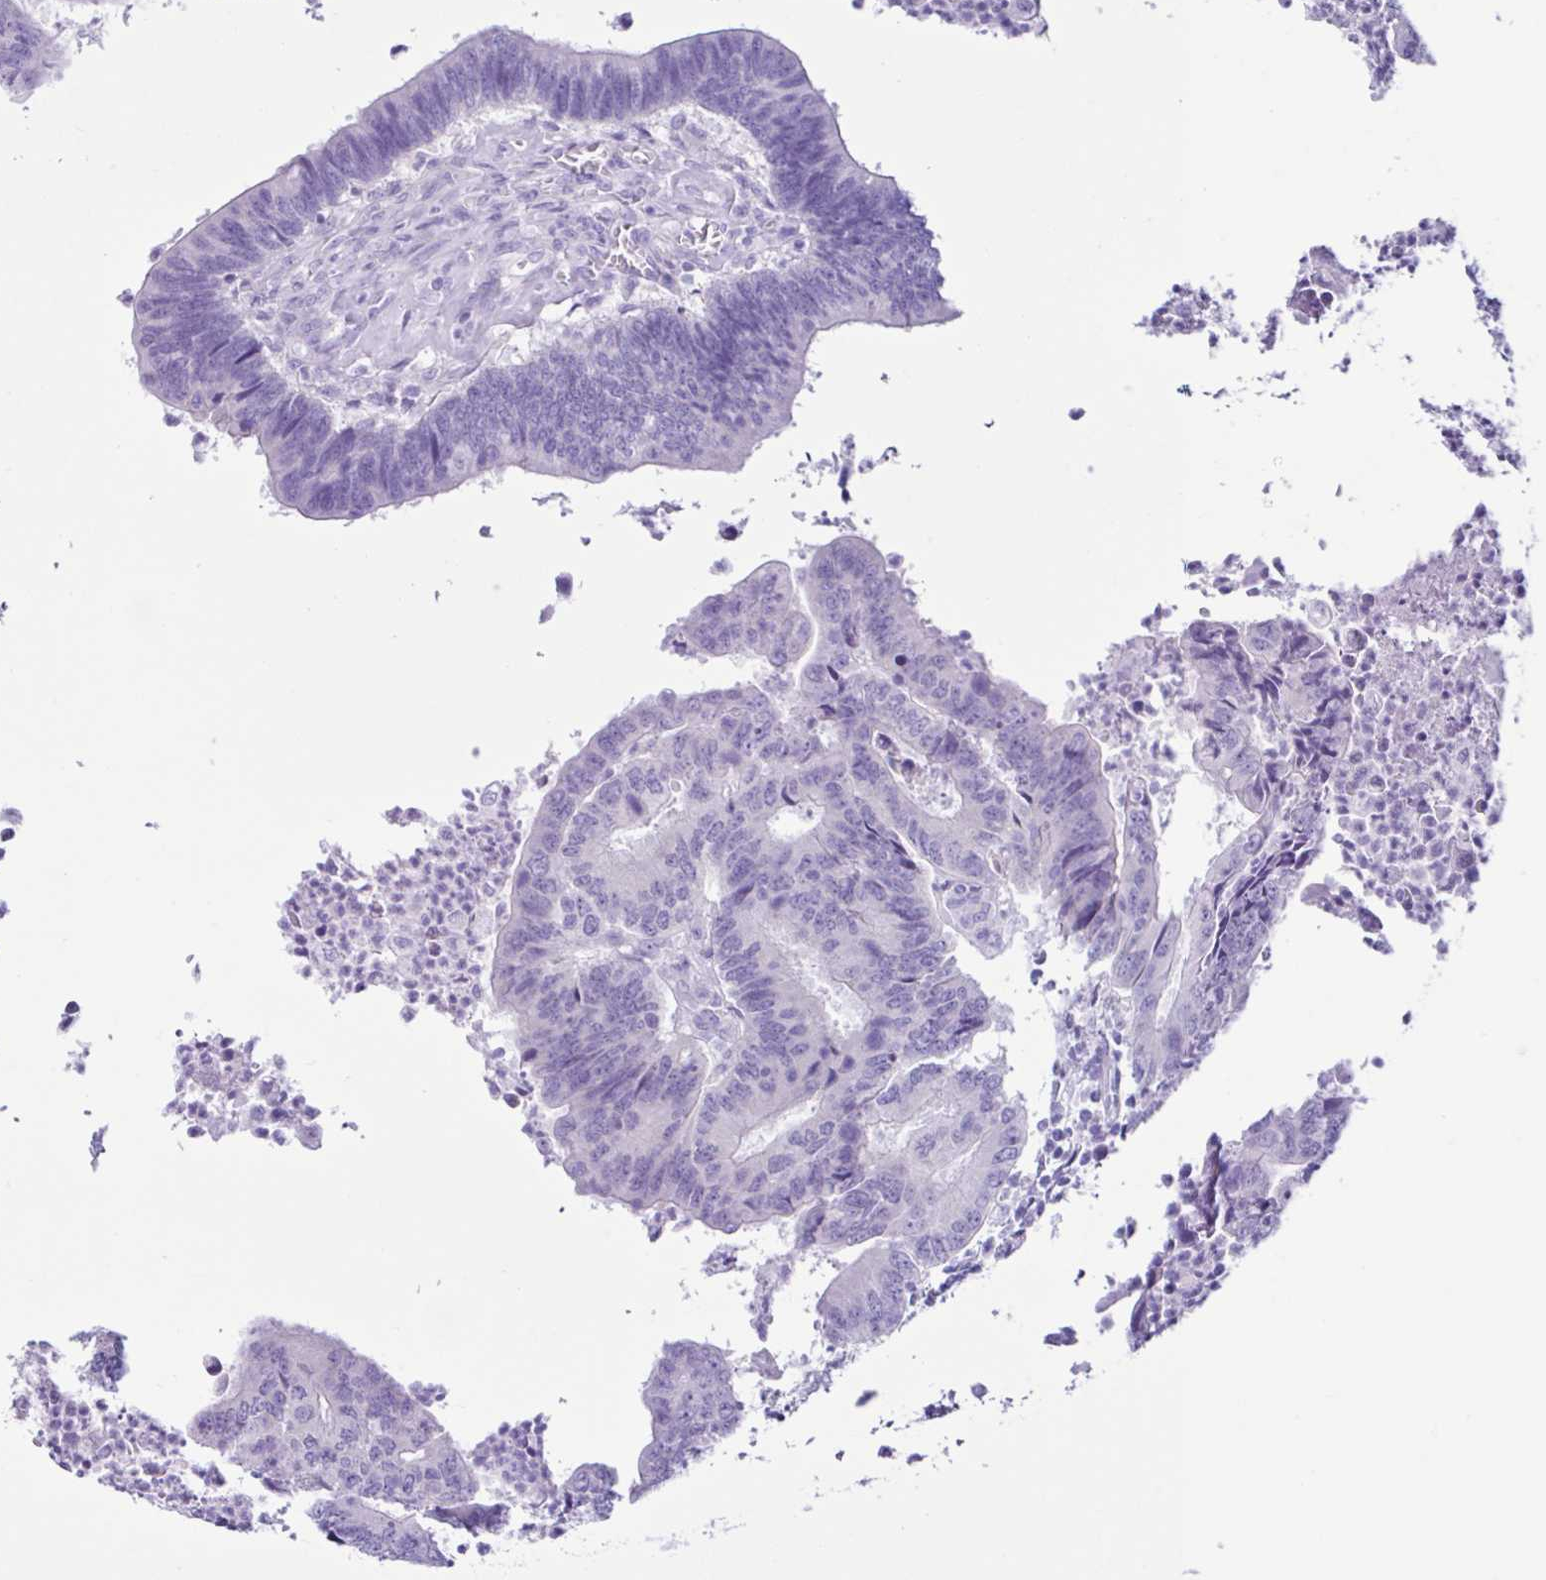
{"staining": {"intensity": "negative", "quantity": "none", "location": "none"}, "tissue": "colorectal cancer", "cell_type": "Tumor cells", "image_type": "cancer", "snomed": [{"axis": "morphology", "description": "Adenocarcinoma, NOS"}, {"axis": "topography", "description": "Colon"}], "caption": "Tumor cells show no significant positivity in colorectal adenocarcinoma.", "gene": "PIGF", "patient": {"sex": "female", "age": 67}}